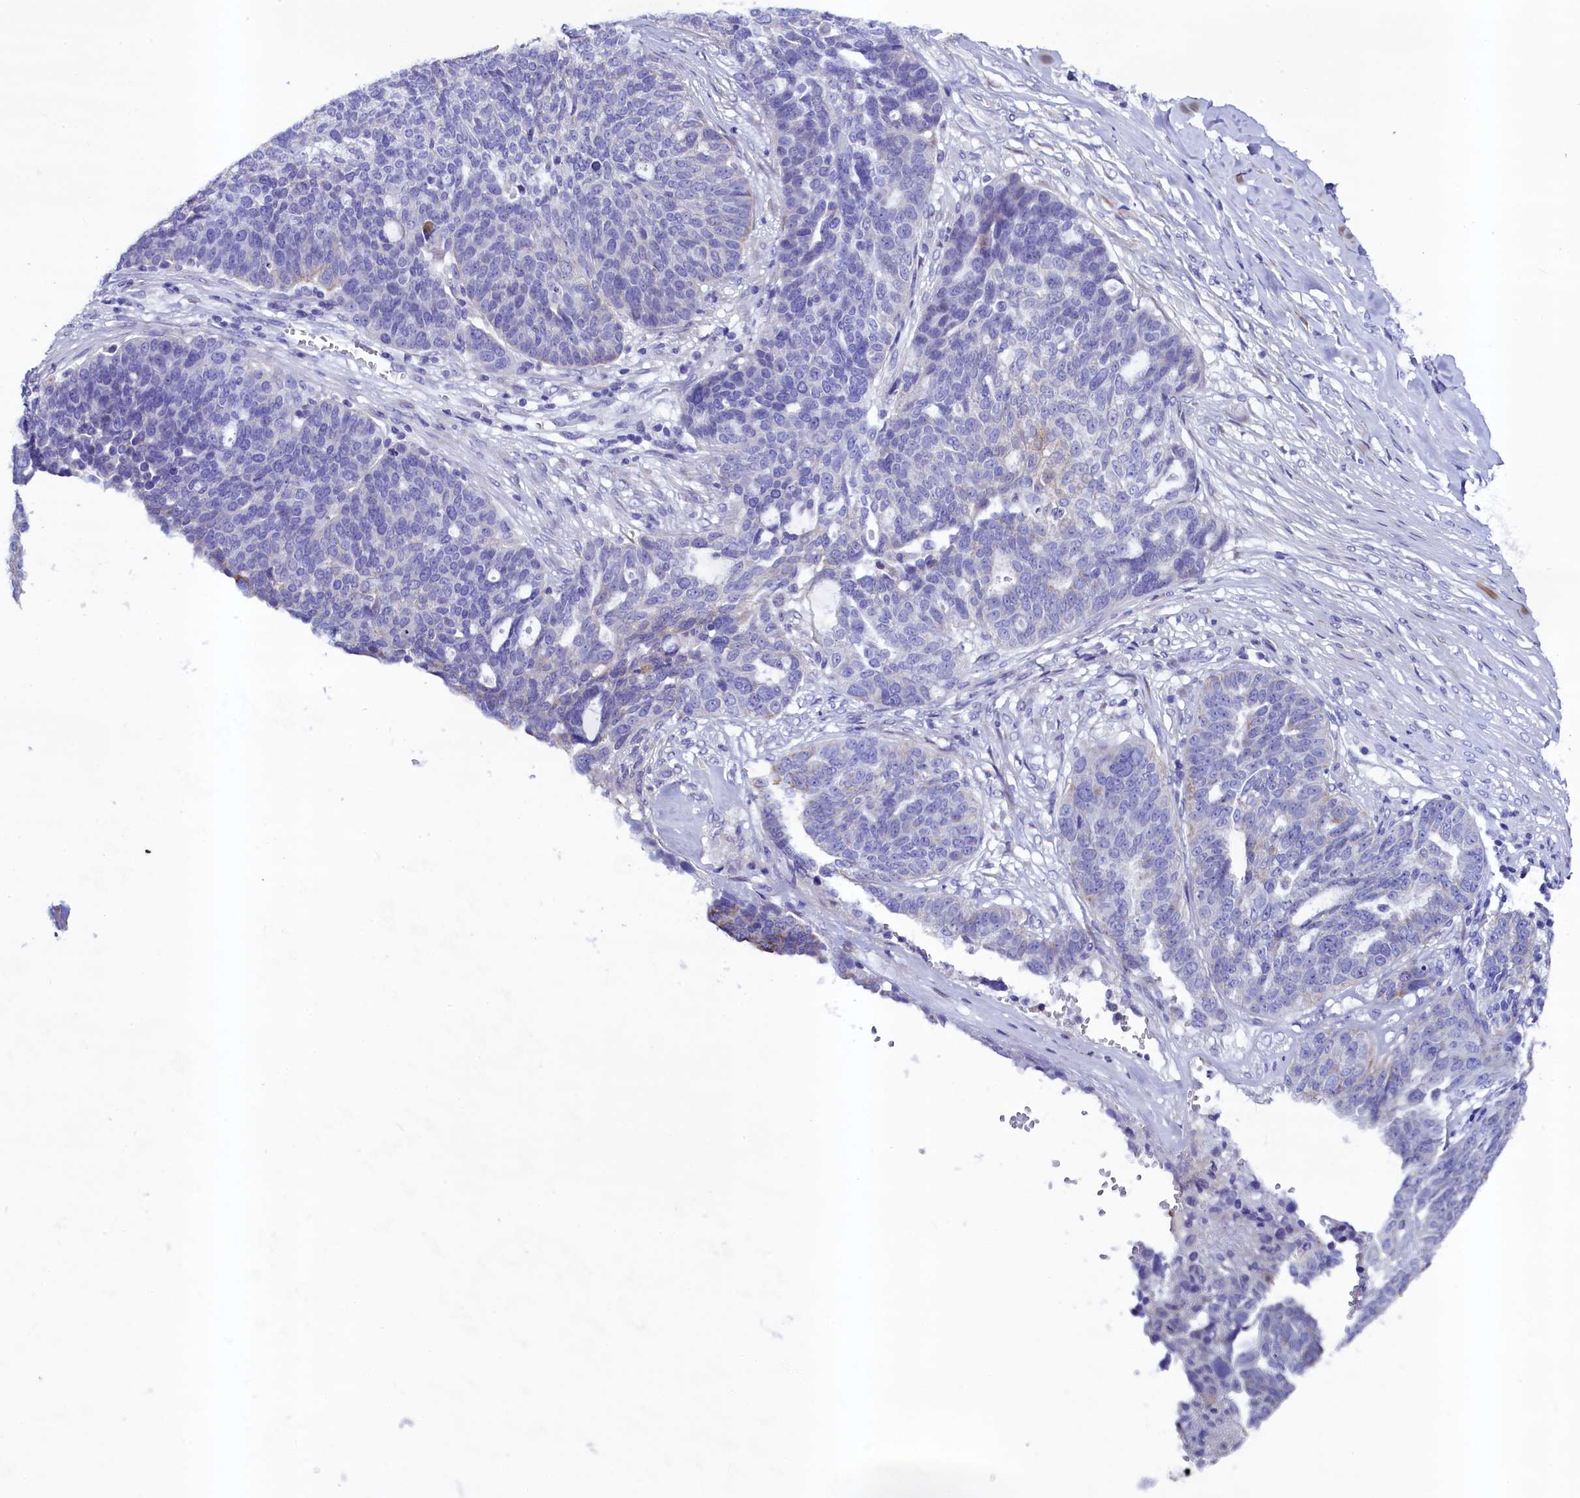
{"staining": {"intensity": "negative", "quantity": "none", "location": "none"}, "tissue": "ovarian cancer", "cell_type": "Tumor cells", "image_type": "cancer", "snomed": [{"axis": "morphology", "description": "Cystadenocarcinoma, serous, NOS"}, {"axis": "topography", "description": "Ovary"}], "caption": "Image shows no significant protein staining in tumor cells of serous cystadenocarcinoma (ovarian). (IHC, brightfield microscopy, high magnification).", "gene": "SCD5", "patient": {"sex": "female", "age": 59}}